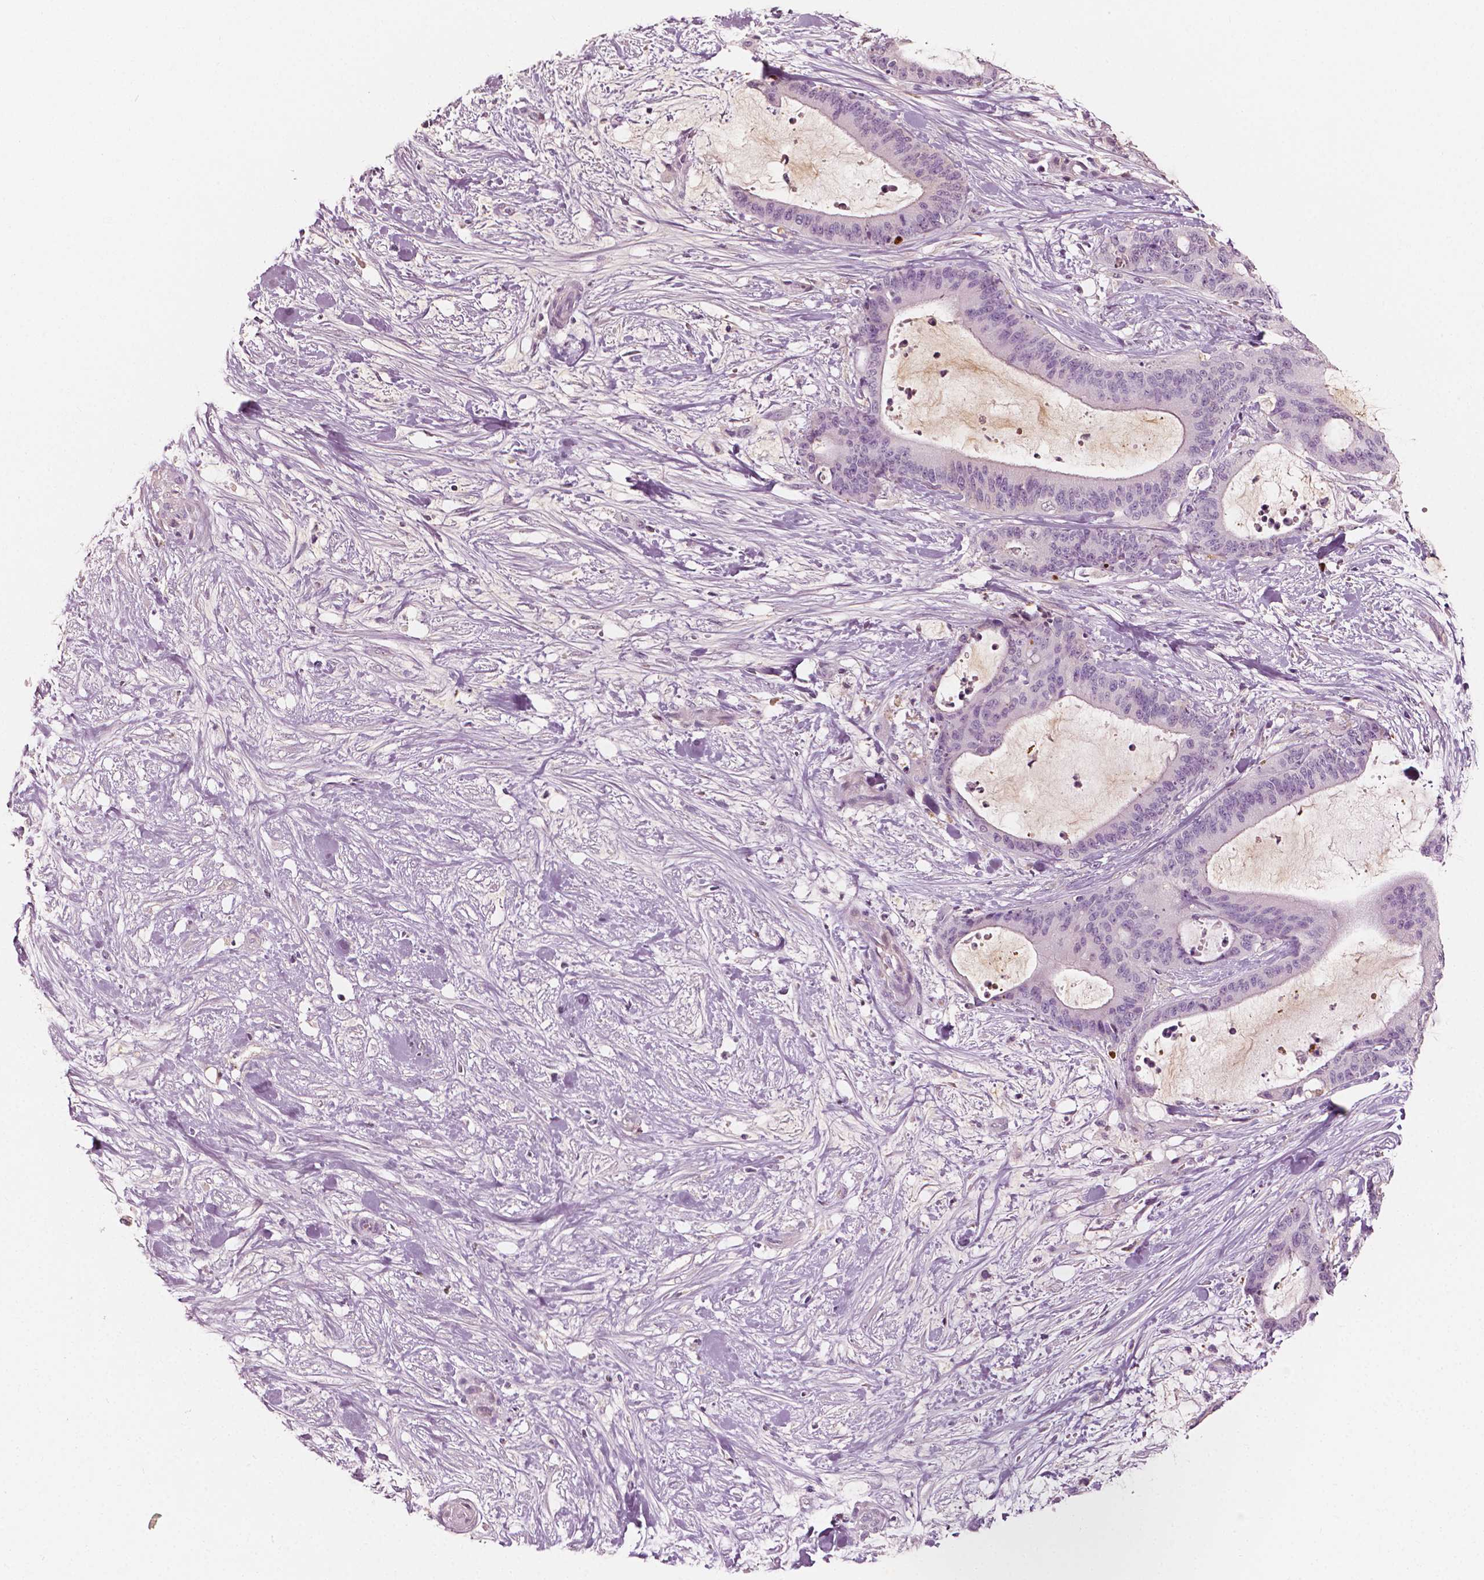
{"staining": {"intensity": "negative", "quantity": "none", "location": "none"}, "tissue": "liver cancer", "cell_type": "Tumor cells", "image_type": "cancer", "snomed": [{"axis": "morphology", "description": "Cholangiocarcinoma"}, {"axis": "topography", "description": "Liver"}], "caption": "Human cholangiocarcinoma (liver) stained for a protein using immunohistochemistry exhibits no expression in tumor cells.", "gene": "APOA4", "patient": {"sex": "female", "age": 73}}